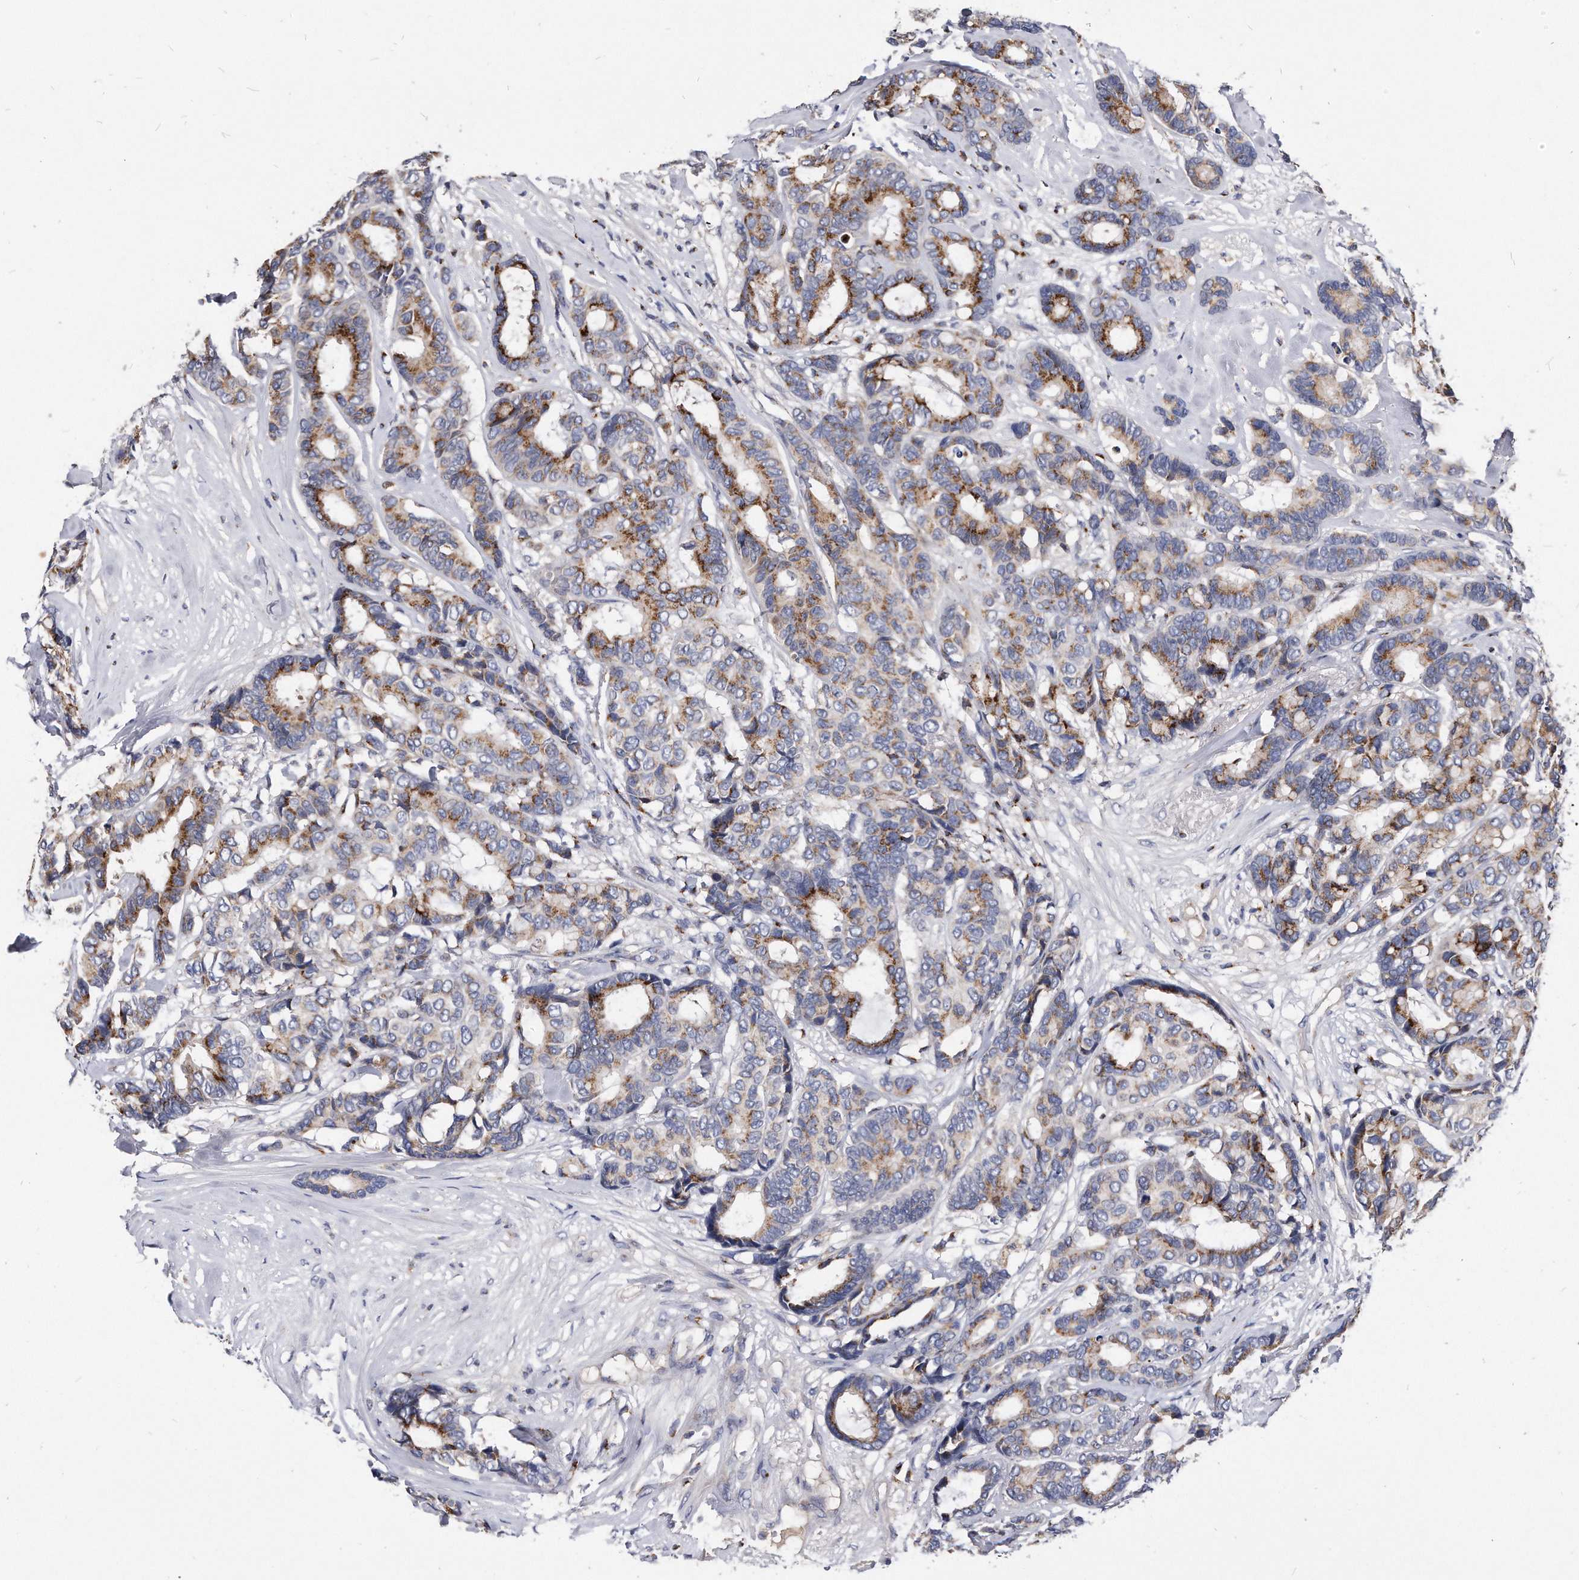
{"staining": {"intensity": "moderate", "quantity": ">75%", "location": "cytoplasmic/membranous"}, "tissue": "breast cancer", "cell_type": "Tumor cells", "image_type": "cancer", "snomed": [{"axis": "morphology", "description": "Duct carcinoma"}, {"axis": "topography", "description": "Breast"}], "caption": "Immunohistochemistry histopathology image of neoplastic tissue: human breast invasive ductal carcinoma stained using immunohistochemistry (IHC) exhibits medium levels of moderate protein expression localized specifically in the cytoplasmic/membranous of tumor cells, appearing as a cytoplasmic/membranous brown color.", "gene": "MGAT4A", "patient": {"sex": "female", "age": 87}}